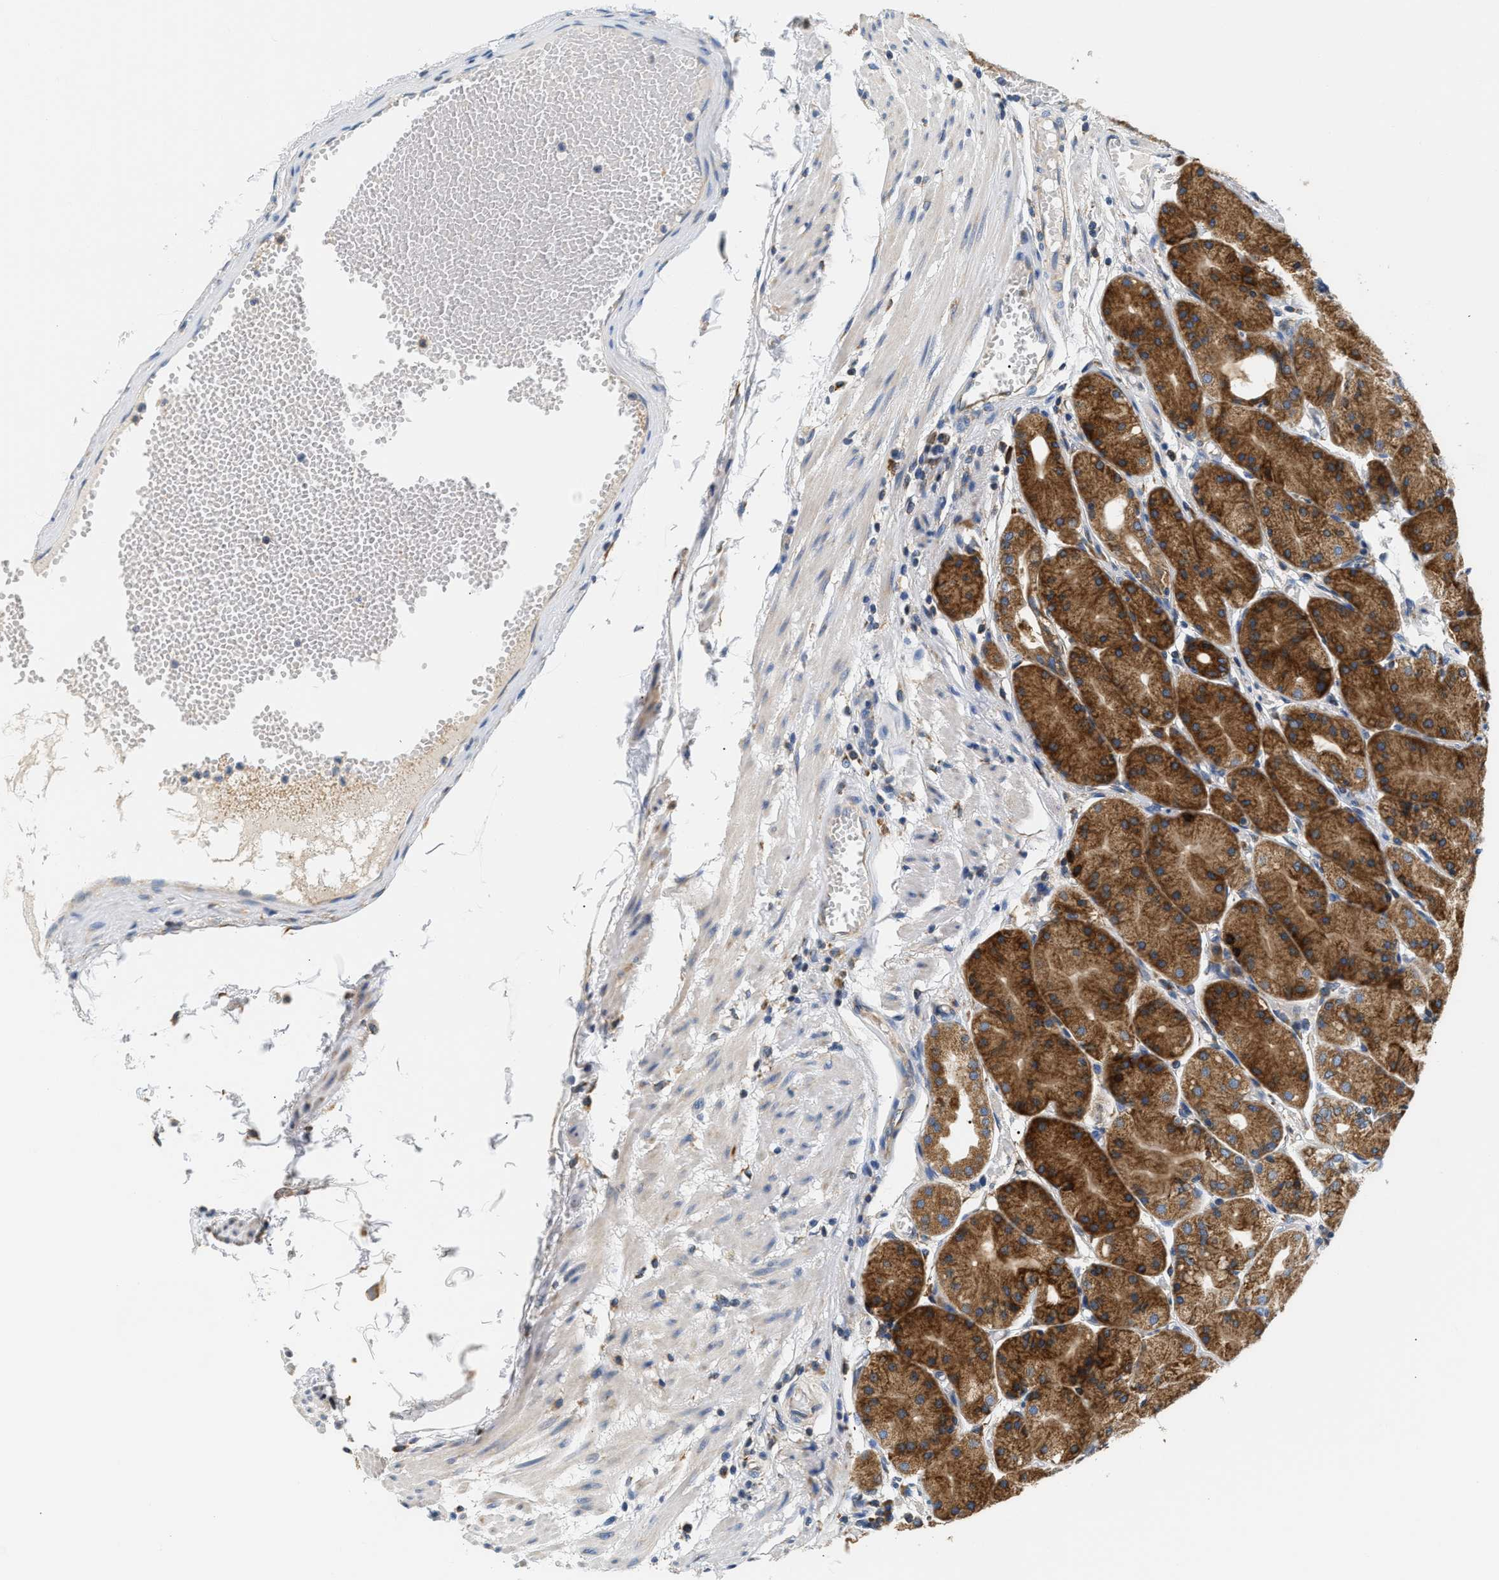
{"staining": {"intensity": "strong", "quantity": ">75%", "location": "cytoplasmic/membranous"}, "tissue": "stomach", "cell_type": "Glandular cells", "image_type": "normal", "snomed": [{"axis": "morphology", "description": "Normal tissue, NOS"}, {"axis": "topography", "description": "Stomach, upper"}], "caption": "Normal stomach displays strong cytoplasmic/membranous staining in approximately >75% of glandular cells, visualized by immunohistochemistry.", "gene": "HDHD3", "patient": {"sex": "male", "age": 72}}